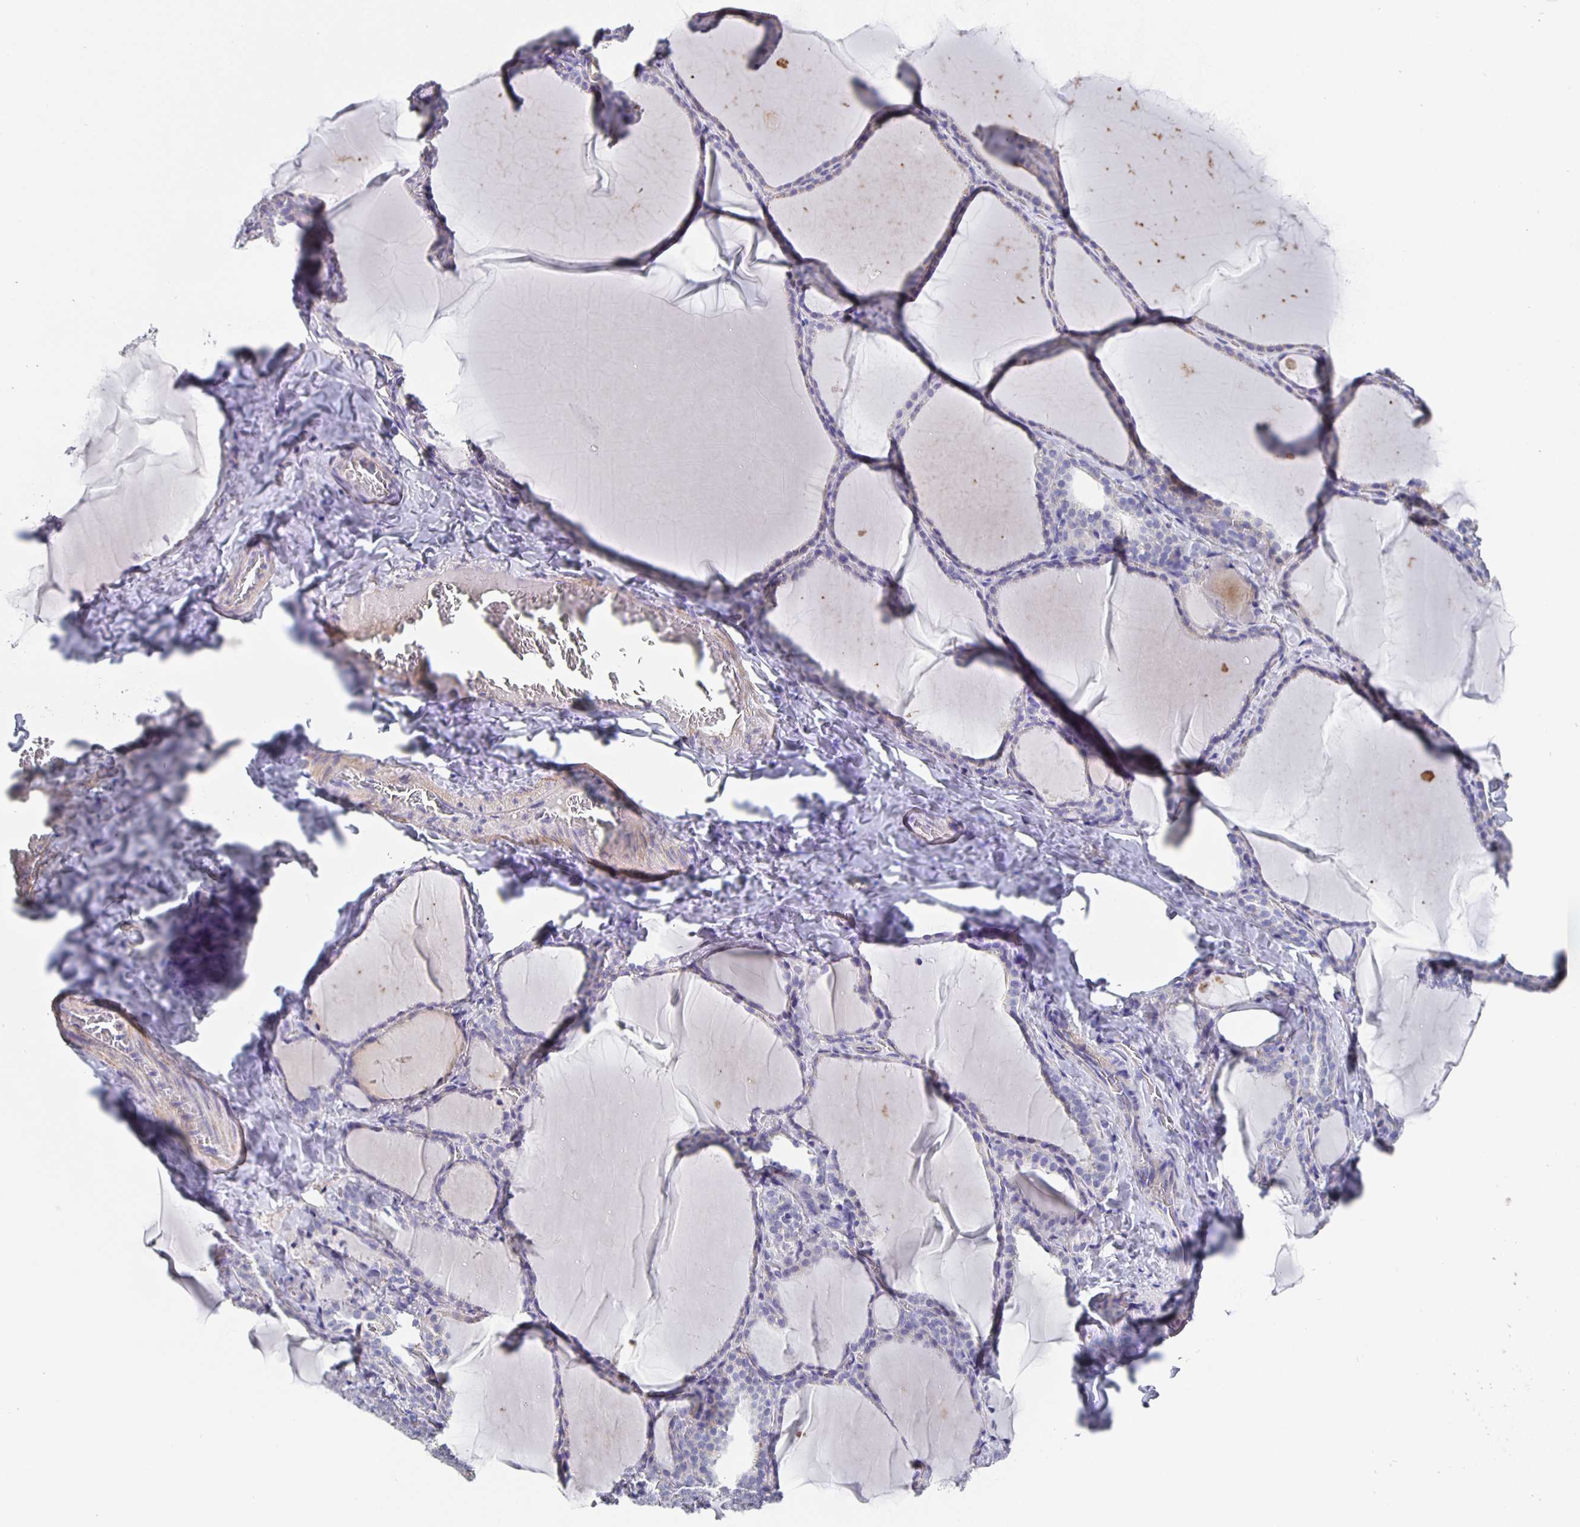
{"staining": {"intensity": "negative", "quantity": "none", "location": "none"}, "tissue": "thyroid gland", "cell_type": "Glandular cells", "image_type": "normal", "snomed": [{"axis": "morphology", "description": "Normal tissue, NOS"}, {"axis": "topography", "description": "Thyroid gland"}], "caption": "This is an immunohistochemistry (IHC) image of unremarkable thyroid gland. There is no staining in glandular cells.", "gene": "CFAP74", "patient": {"sex": "female", "age": 22}}